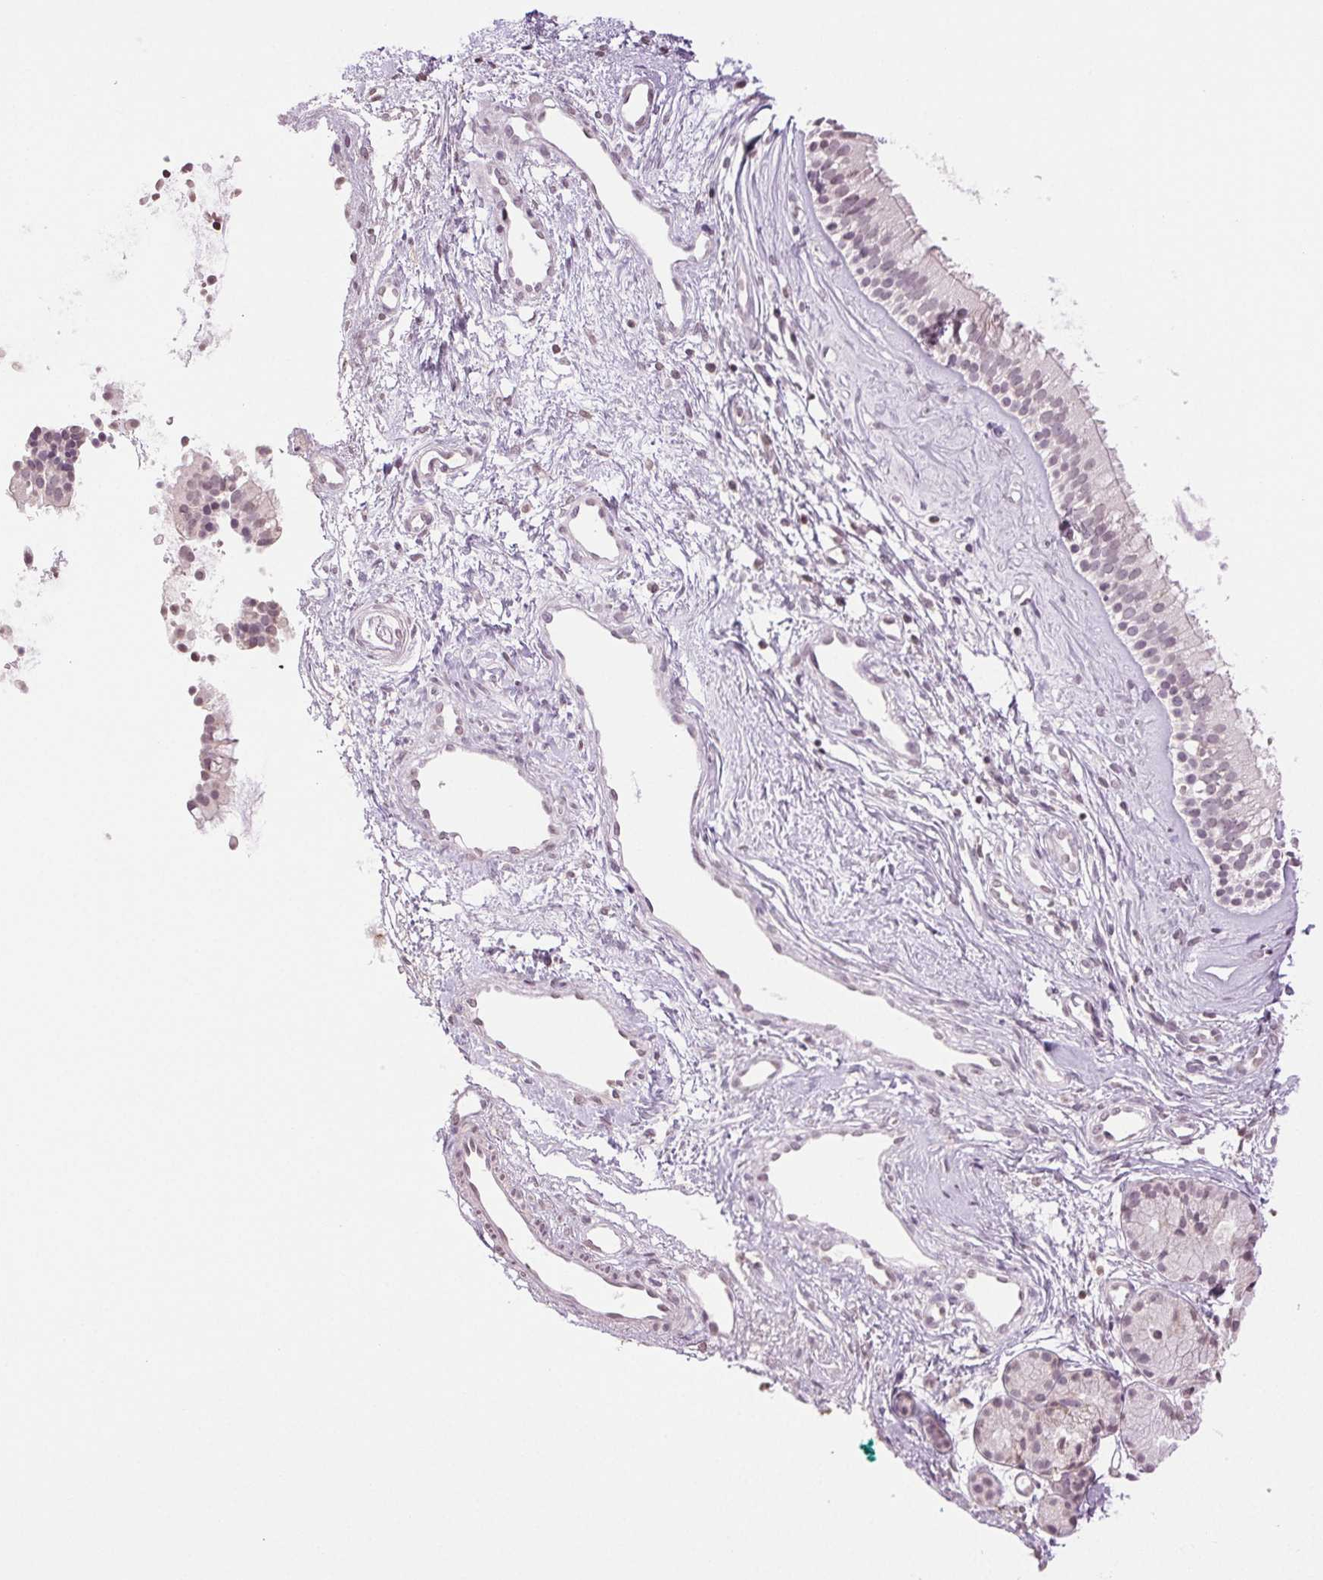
{"staining": {"intensity": "weak", "quantity": "25%-75%", "location": "nuclear"}, "tissue": "nasopharynx", "cell_type": "Respiratory epithelial cells", "image_type": "normal", "snomed": [{"axis": "morphology", "description": "Normal tissue, NOS"}, {"axis": "topography", "description": "Nasopharynx"}], "caption": "IHC photomicrograph of unremarkable nasopharynx stained for a protein (brown), which reveals low levels of weak nuclear staining in approximately 25%-75% of respiratory epithelial cells.", "gene": "TNNT3", "patient": {"sex": "male", "age": 58}}